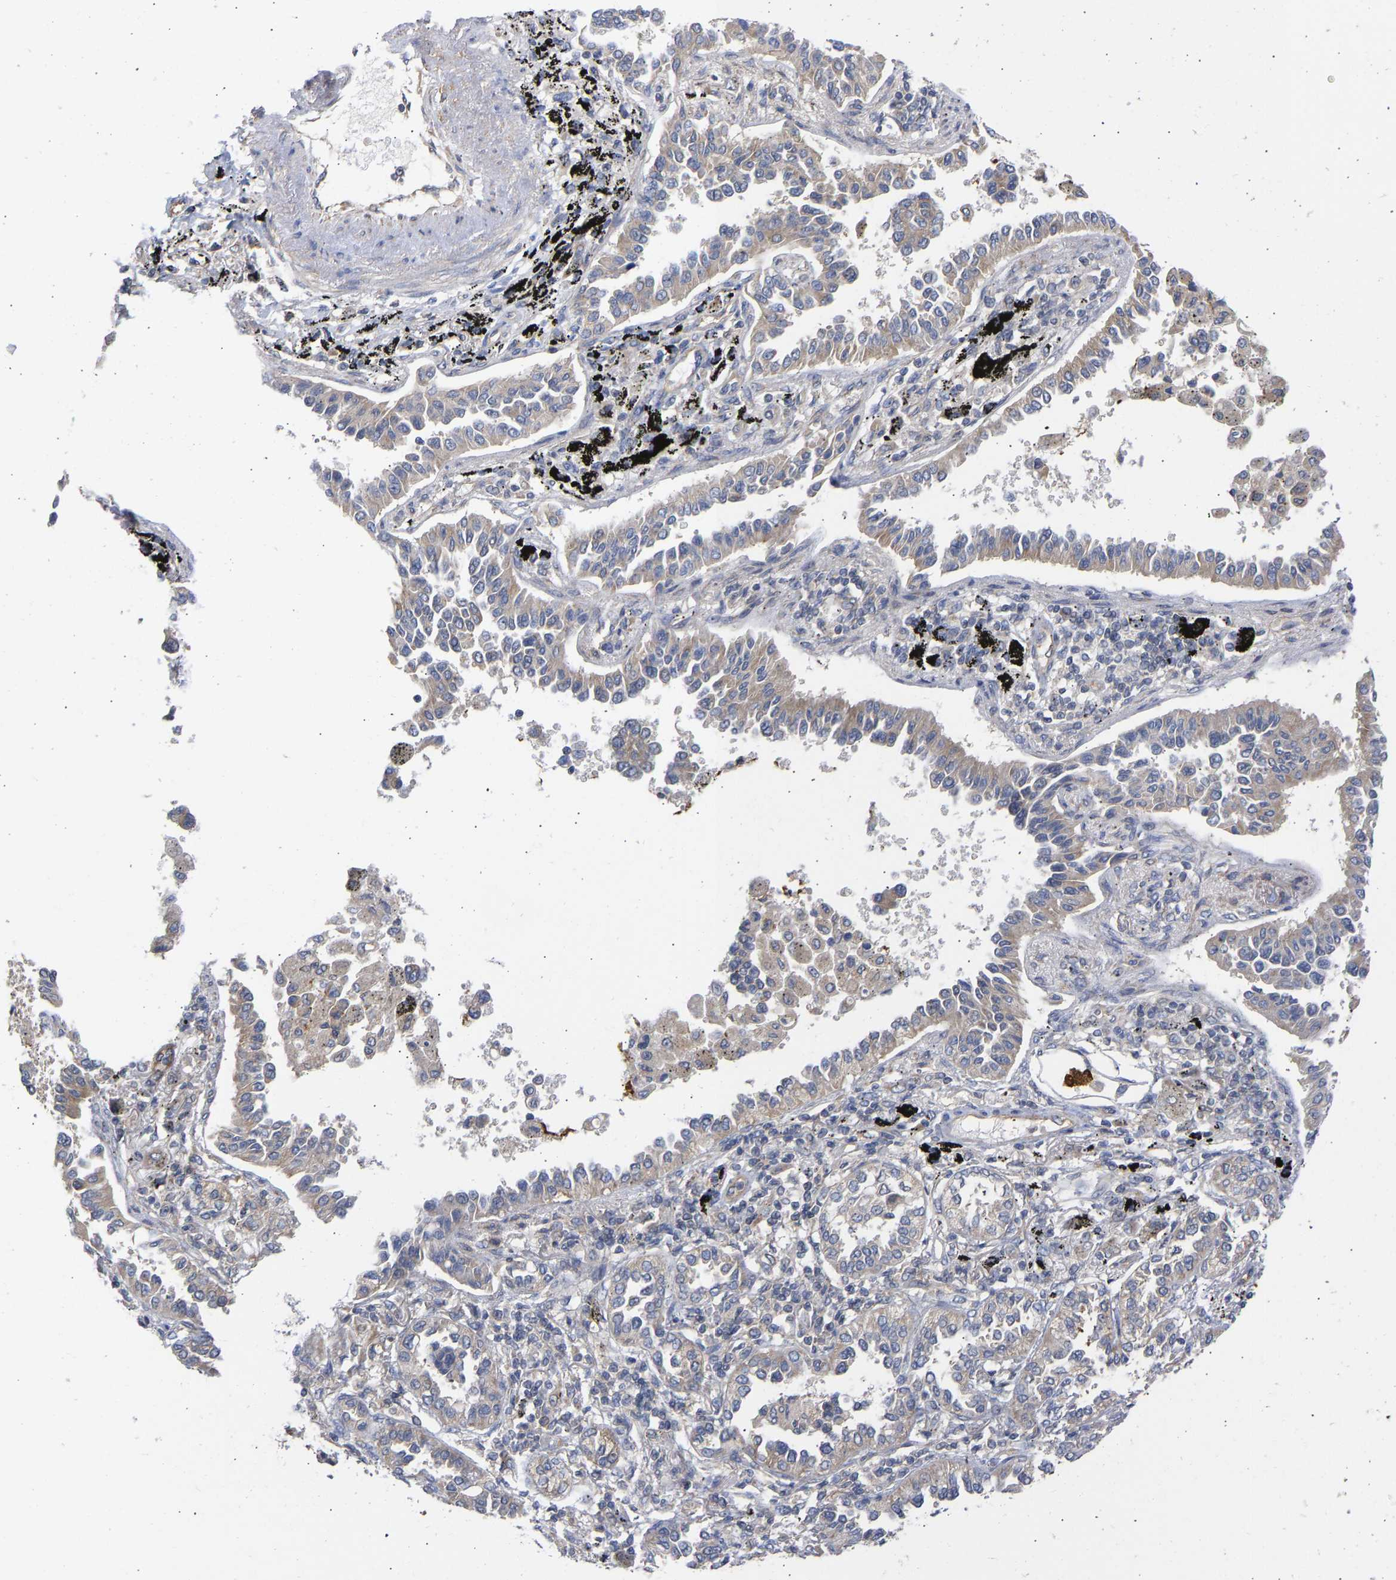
{"staining": {"intensity": "weak", "quantity": ">75%", "location": "cytoplasmic/membranous"}, "tissue": "lung cancer", "cell_type": "Tumor cells", "image_type": "cancer", "snomed": [{"axis": "morphology", "description": "Normal tissue, NOS"}, {"axis": "morphology", "description": "Adenocarcinoma, NOS"}, {"axis": "topography", "description": "Lung"}], "caption": "Protein expression analysis of lung cancer exhibits weak cytoplasmic/membranous positivity in approximately >75% of tumor cells.", "gene": "MAP2K3", "patient": {"sex": "male", "age": 59}}